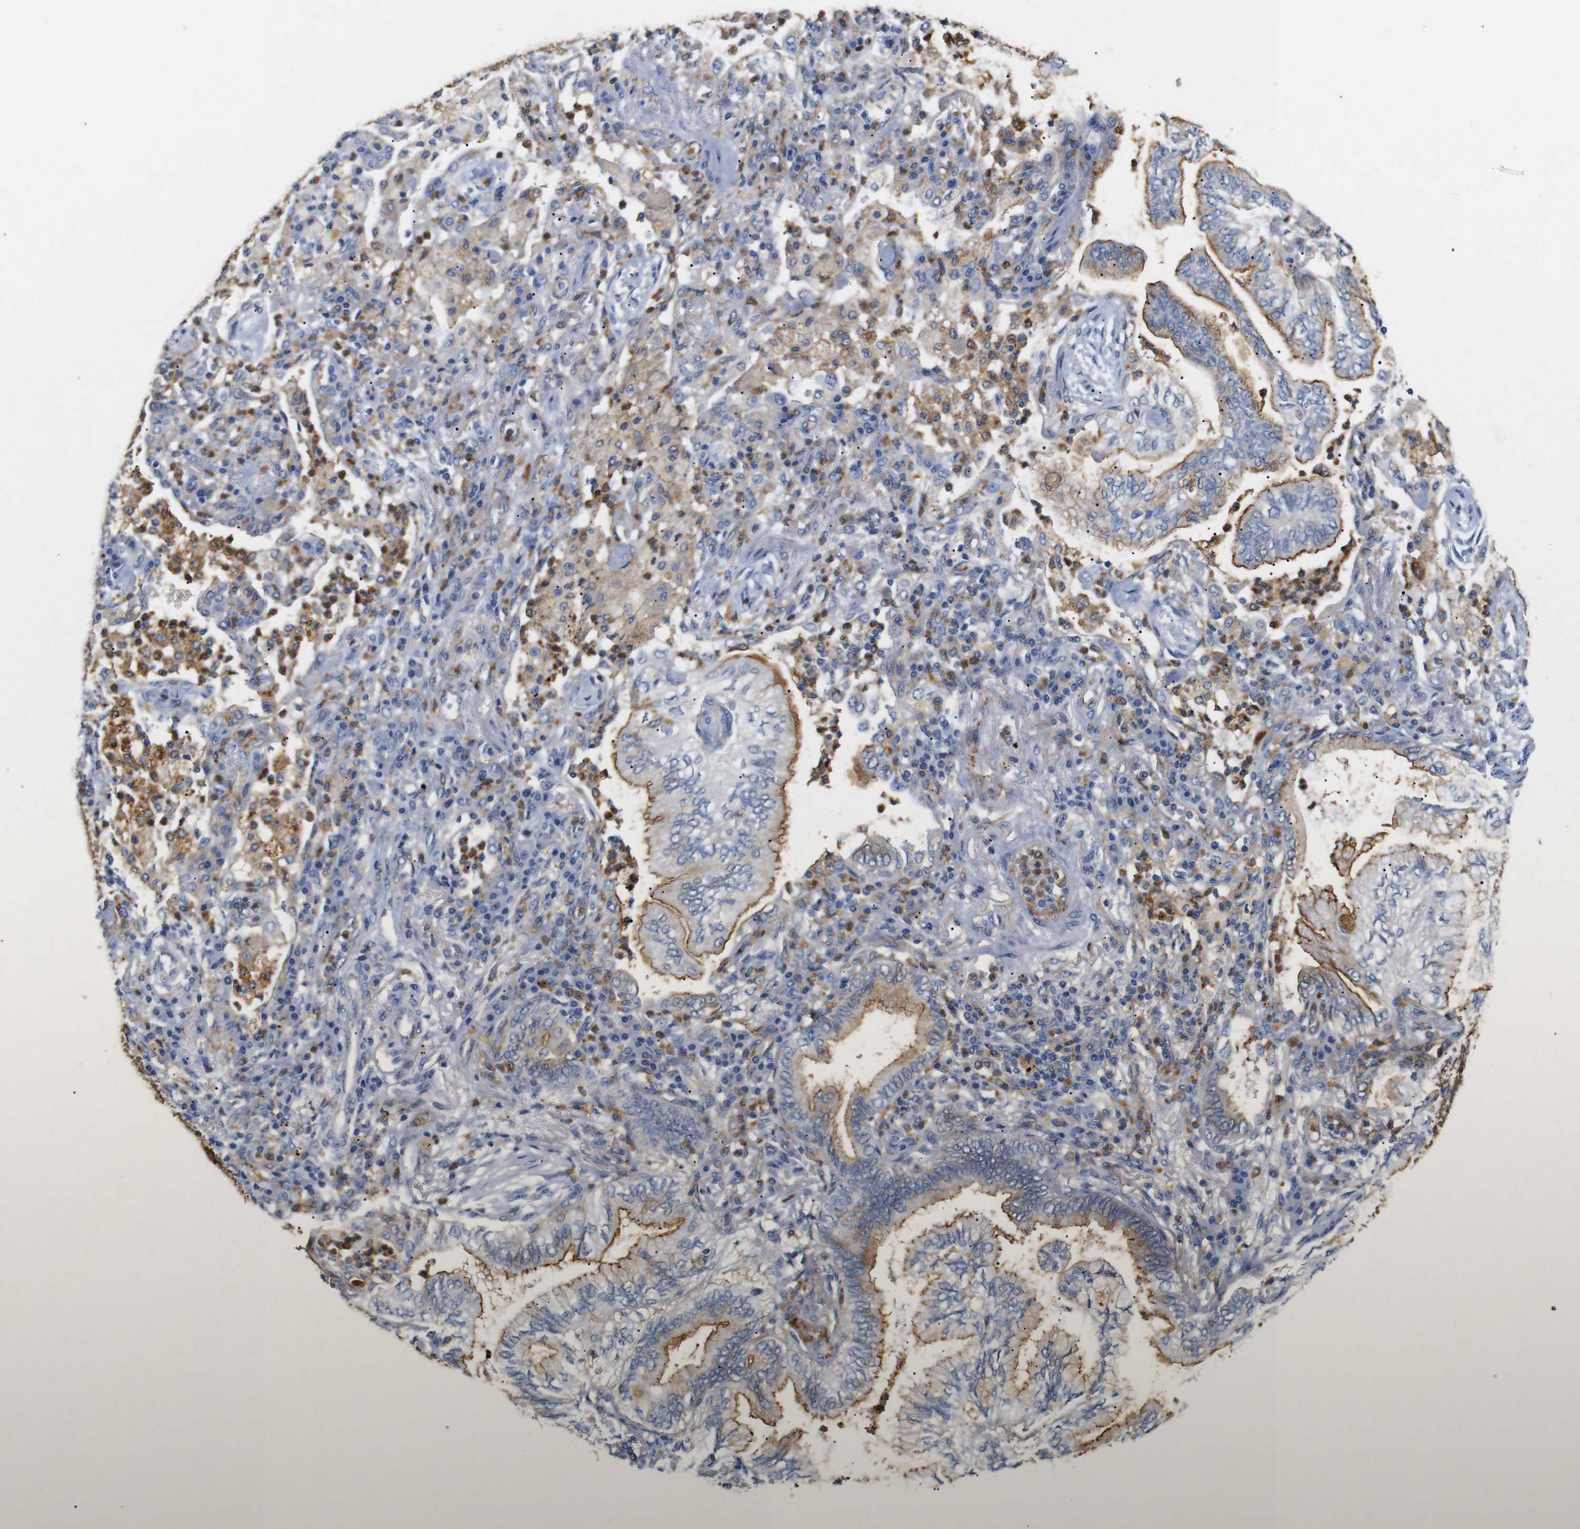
{"staining": {"intensity": "moderate", "quantity": "25%-75%", "location": "cytoplasmic/membranous"}, "tissue": "lung cancer", "cell_type": "Tumor cells", "image_type": "cancer", "snomed": [{"axis": "morphology", "description": "Normal tissue, NOS"}, {"axis": "morphology", "description": "Adenocarcinoma, NOS"}, {"axis": "topography", "description": "Bronchus"}, {"axis": "topography", "description": "Lung"}], "caption": "Immunohistochemistry (DAB) staining of adenocarcinoma (lung) reveals moderate cytoplasmic/membranous protein positivity in approximately 25%-75% of tumor cells.", "gene": "SDCBP", "patient": {"sex": "female", "age": 70}}